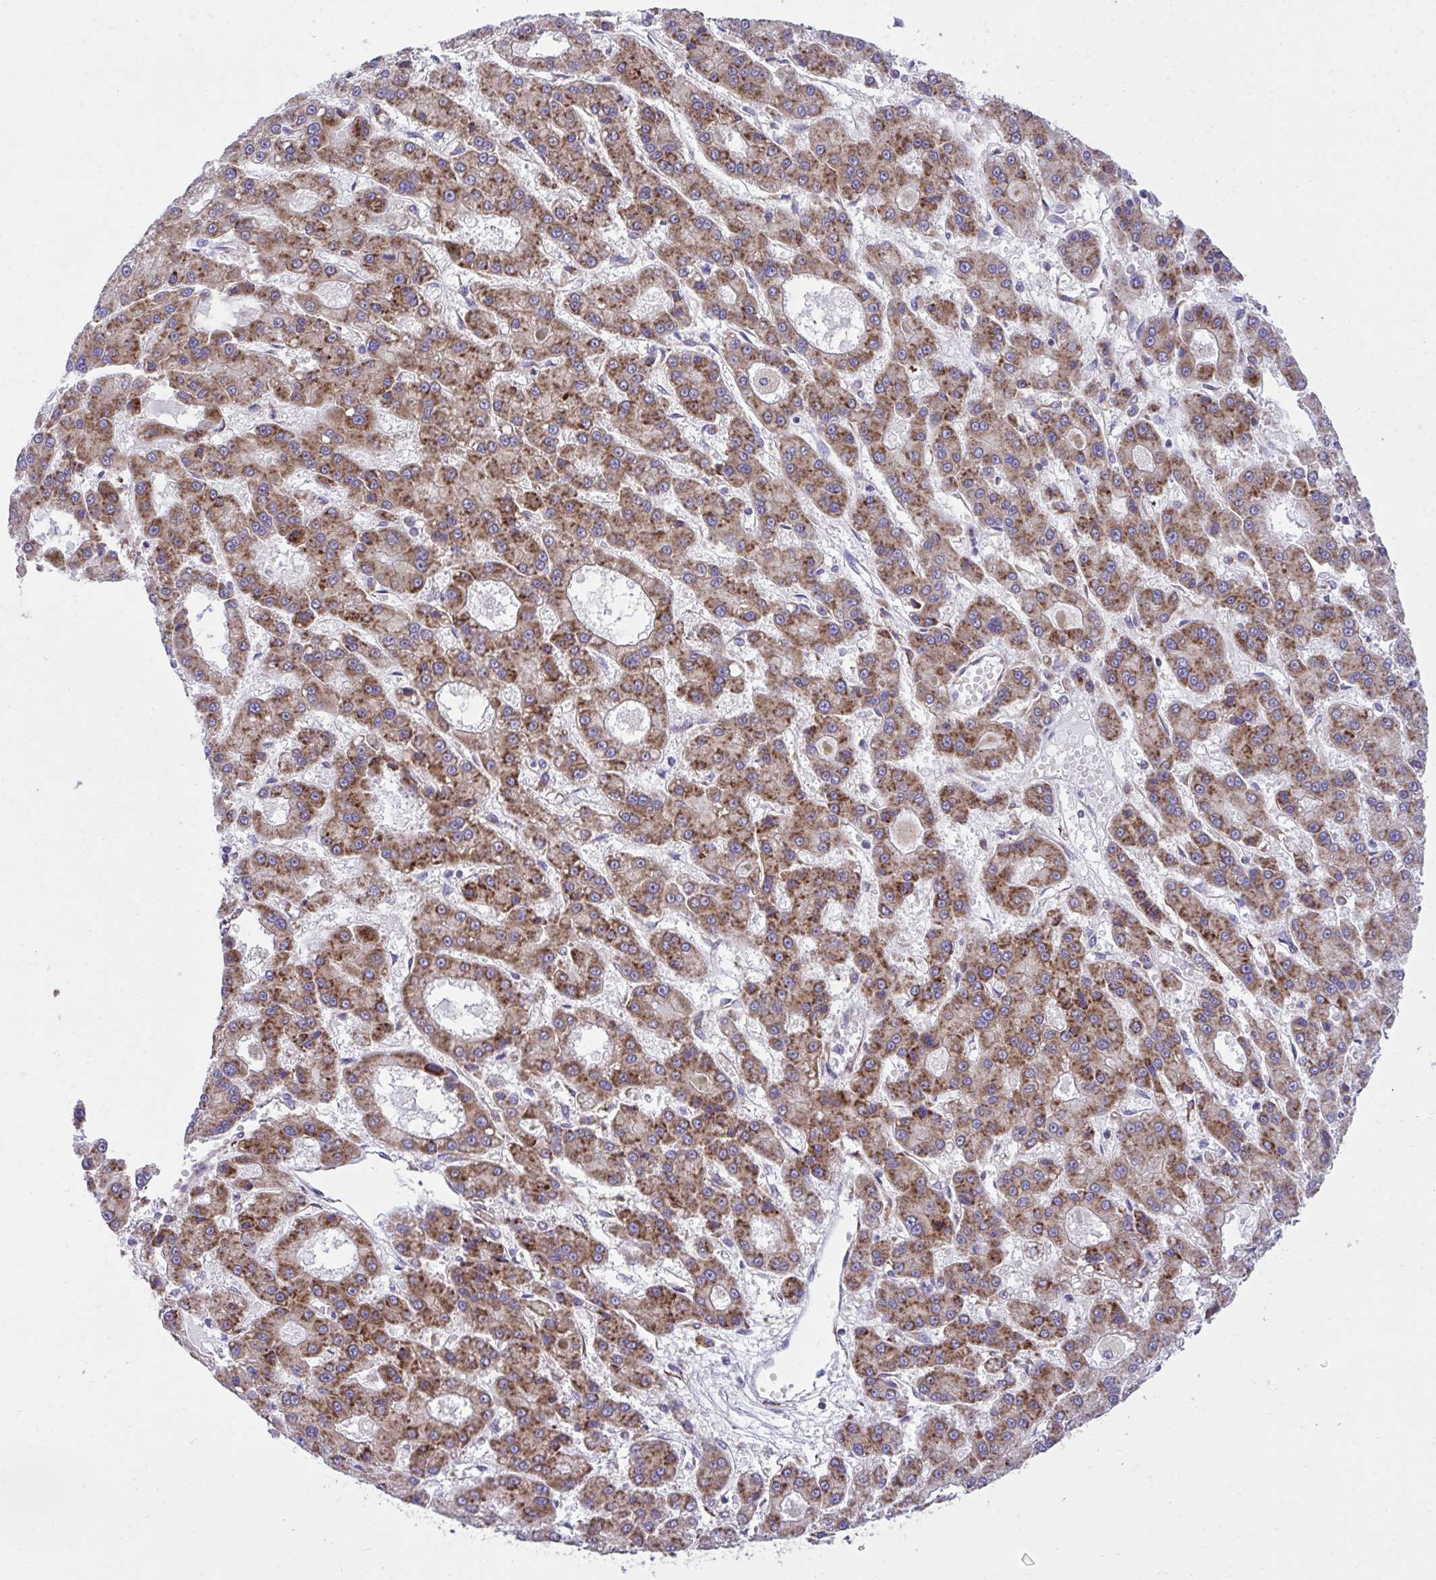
{"staining": {"intensity": "strong", "quantity": ">75%", "location": "cytoplasmic/membranous"}, "tissue": "liver cancer", "cell_type": "Tumor cells", "image_type": "cancer", "snomed": [{"axis": "morphology", "description": "Carcinoma, Hepatocellular, NOS"}, {"axis": "topography", "description": "Liver"}], "caption": "The histopathology image shows staining of liver cancer, revealing strong cytoplasmic/membranous protein staining (brown color) within tumor cells. (IHC, brightfield microscopy, high magnification).", "gene": "RPS15", "patient": {"sex": "male", "age": 70}}